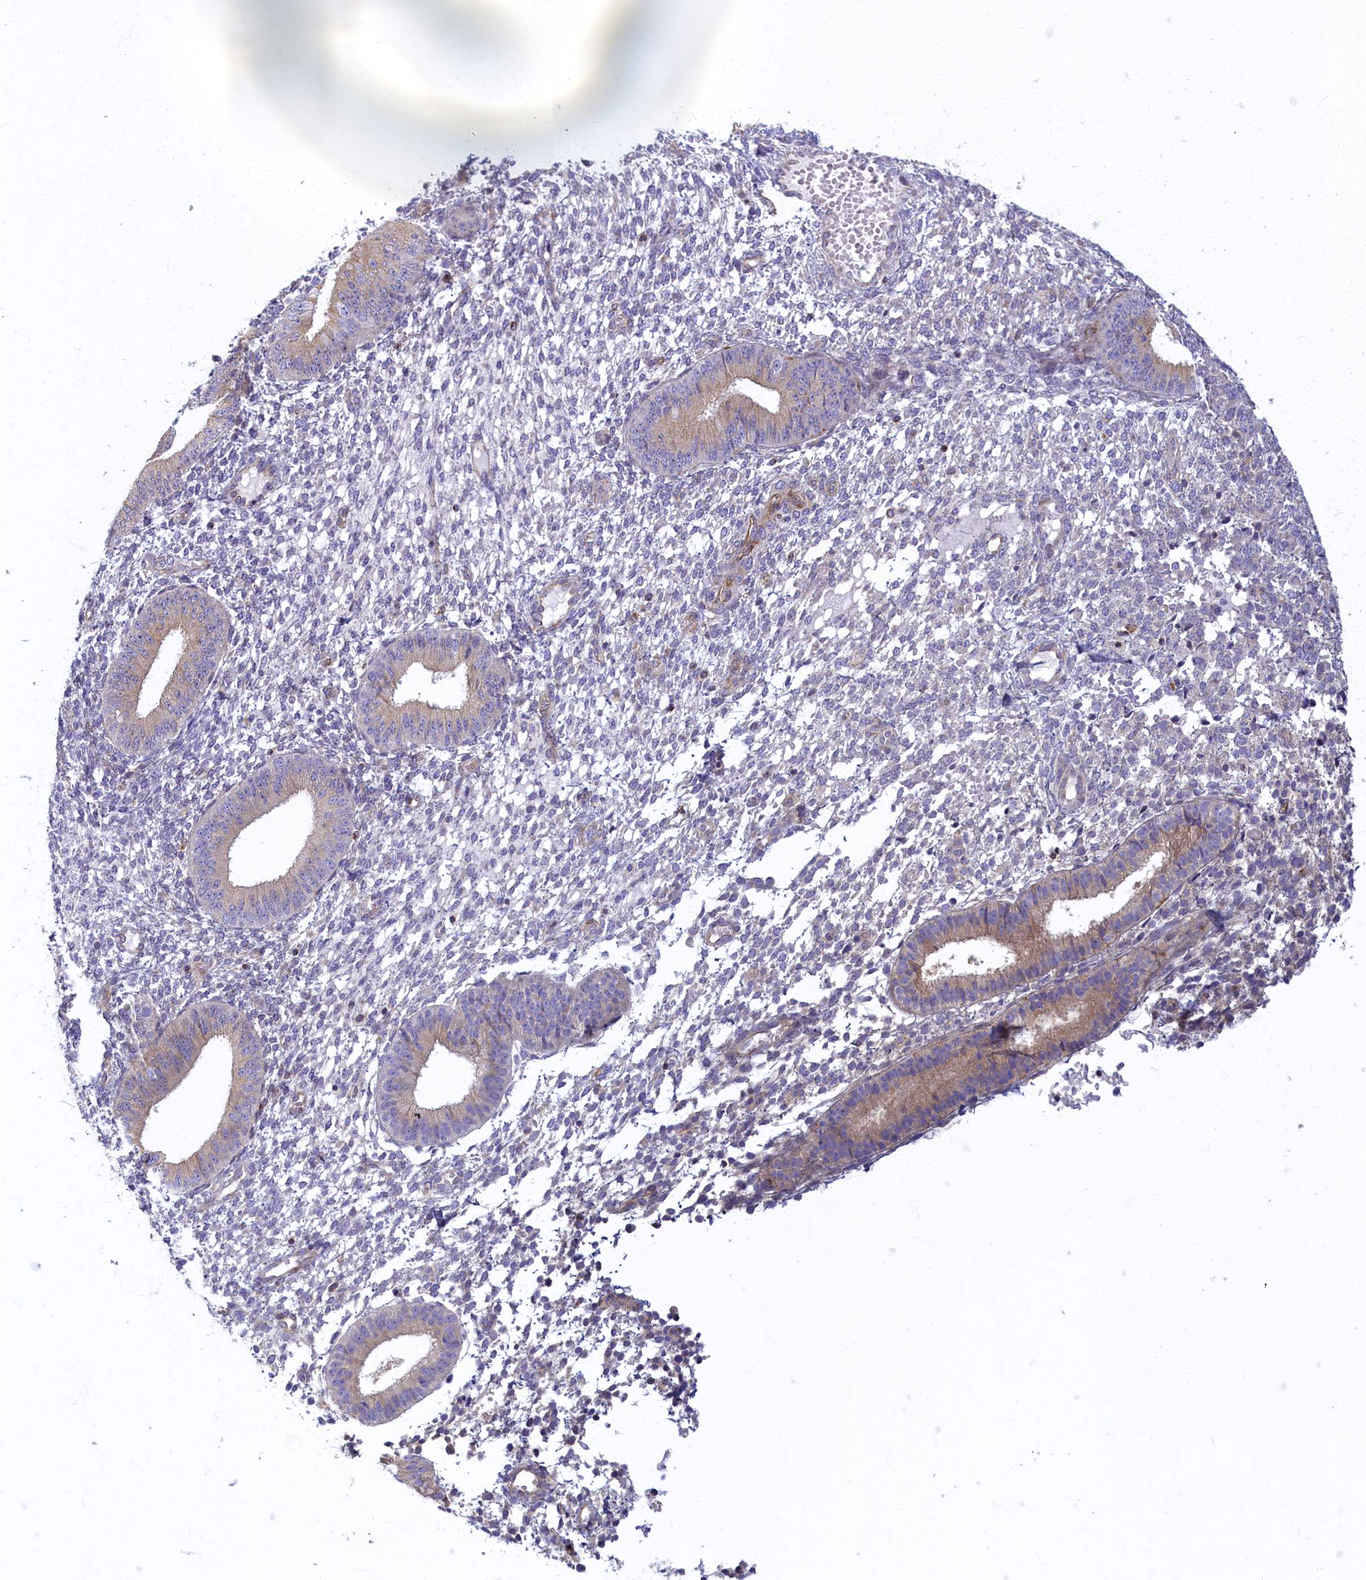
{"staining": {"intensity": "negative", "quantity": "none", "location": "none"}, "tissue": "endometrium", "cell_type": "Cells in endometrial stroma", "image_type": "normal", "snomed": [{"axis": "morphology", "description": "Normal tissue, NOS"}, {"axis": "topography", "description": "Endometrium"}], "caption": "Endometrium was stained to show a protein in brown. There is no significant positivity in cells in endometrial stroma. (Brightfield microscopy of DAB (3,3'-diaminobenzidine) IHC at high magnification).", "gene": "NOL10", "patient": {"sex": "female", "age": 49}}